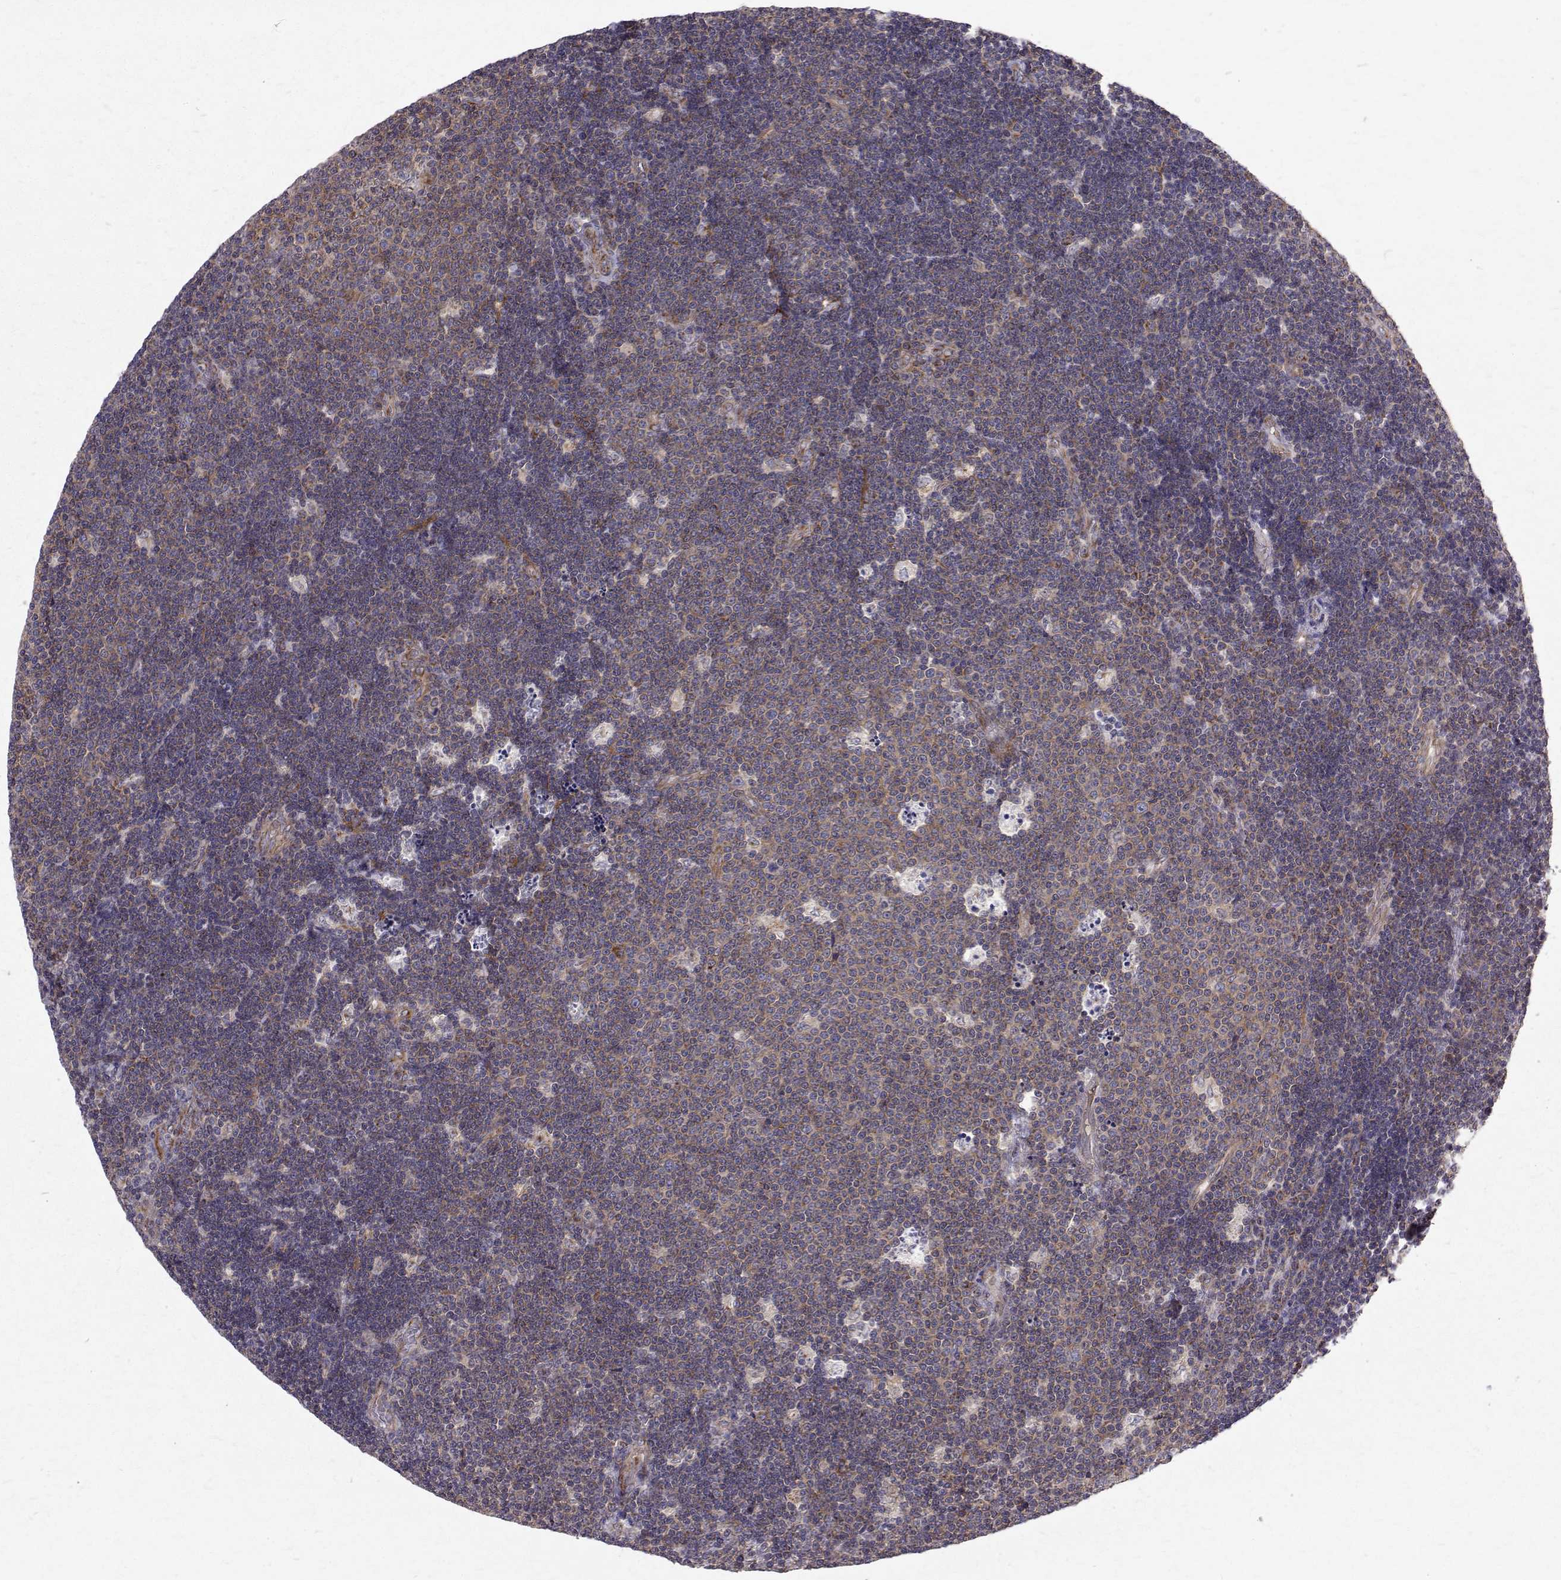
{"staining": {"intensity": "moderate", "quantity": "<25%", "location": "cytoplasmic/membranous"}, "tissue": "lymphoma", "cell_type": "Tumor cells", "image_type": "cancer", "snomed": [{"axis": "morphology", "description": "Malignant lymphoma, non-Hodgkin's type, Low grade"}, {"axis": "topography", "description": "Brain"}], "caption": "Immunohistochemistry (IHC) photomicrograph of low-grade malignant lymphoma, non-Hodgkin's type stained for a protein (brown), which demonstrates low levels of moderate cytoplasmic/membranous positivity in about <25% of tumor cells.", "gene": "ARFGAP1", "patient": {"sex": "female", "age": 66}}